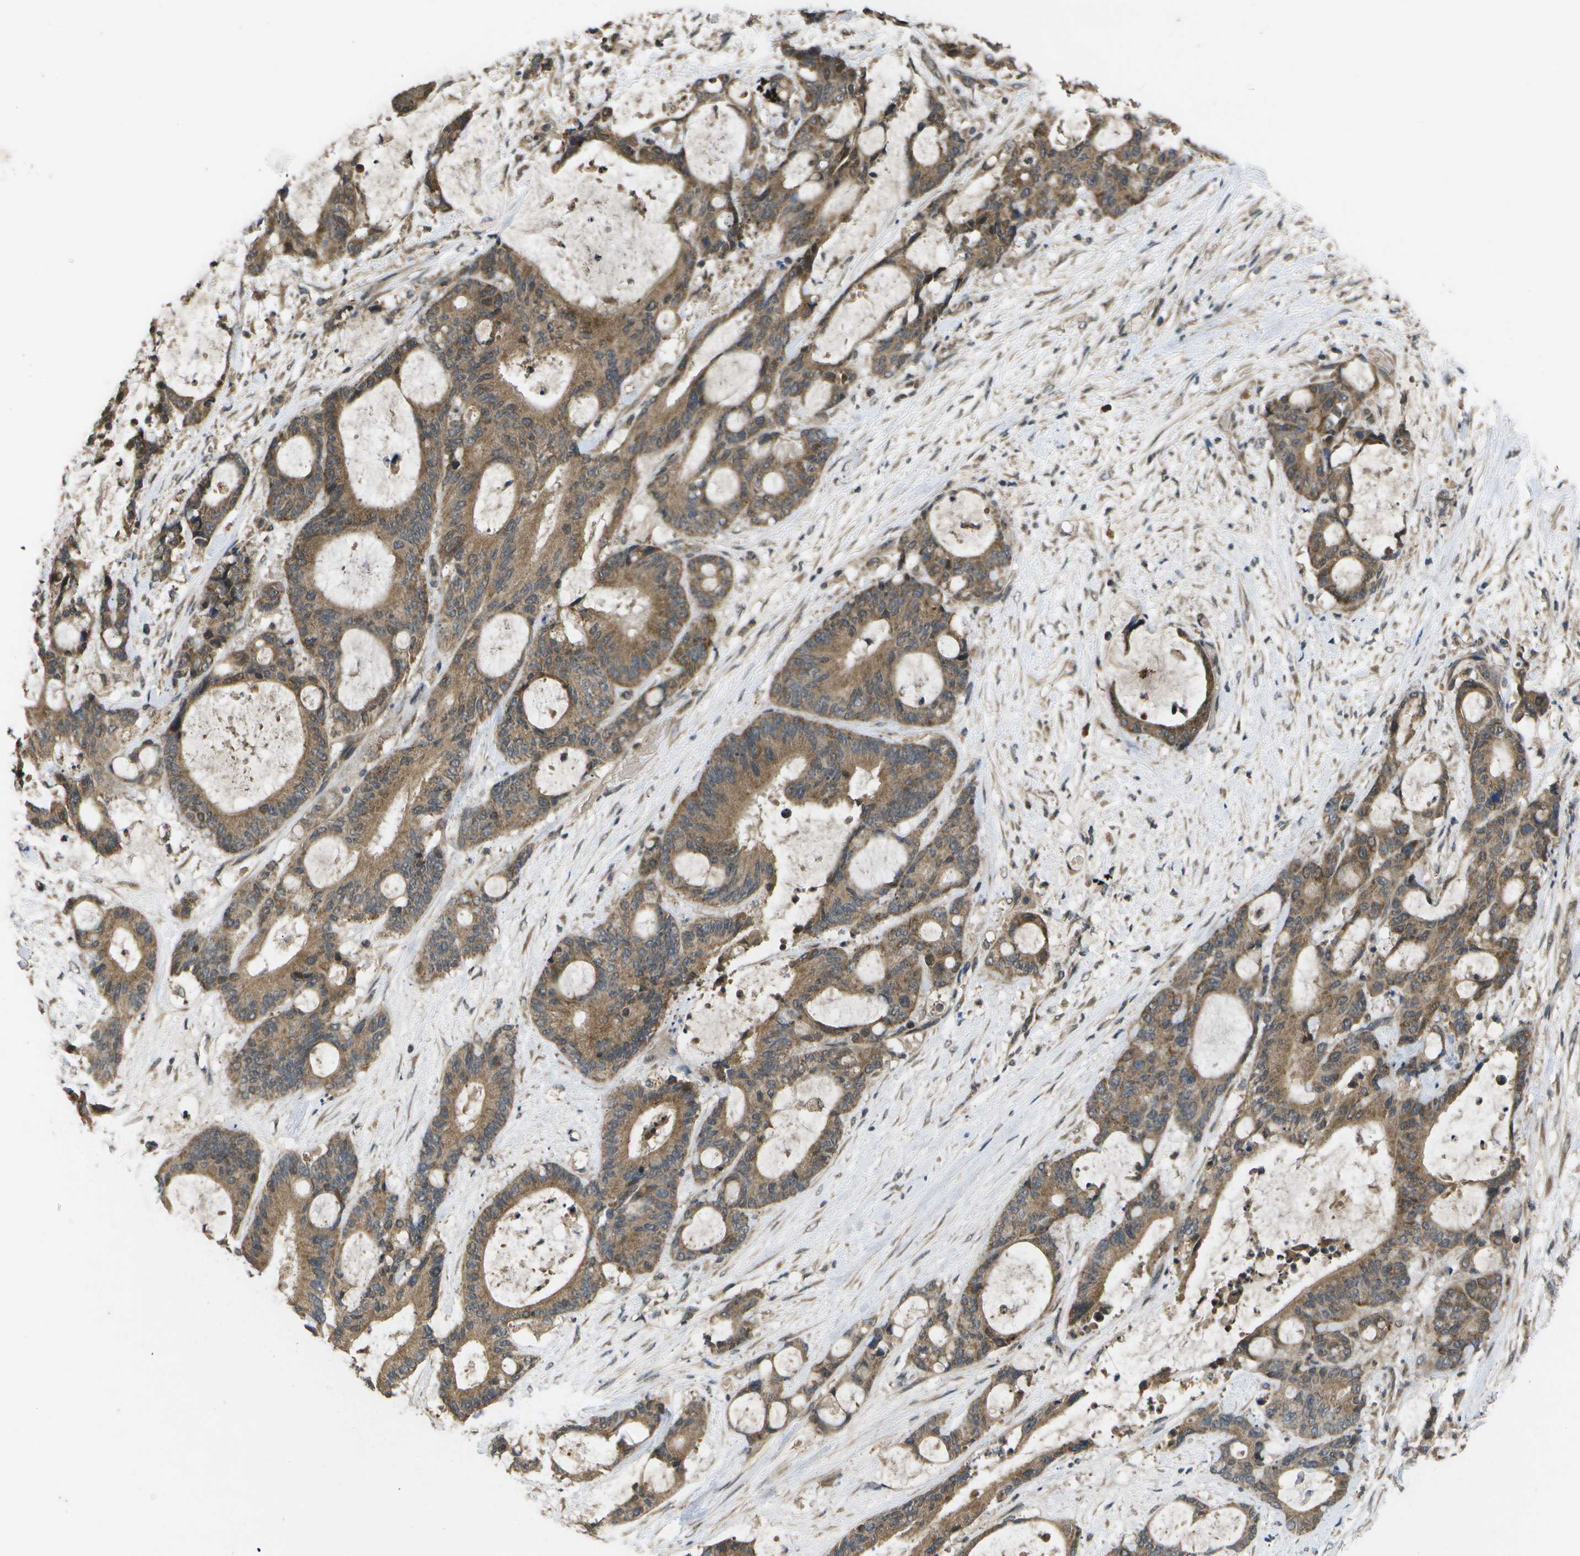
{"staining": {"intensity": "moderate", "quantity": ">75%", "location": "cytoplasmic/membranous"}, "tissue": "liver cancer", "cell_type": "Tumor cells", "image_type": "cancer", "snomed": [{"axis": "morphology", "description": "Cholangiocarcinoma"}, {"axis": "topography", "description": "Liver"}], "caption": "An immunohistochemistry (IHC) histopathology image of neoplastic tissue is shown. Protein staining in brown highlights moderate cytoplasmic/membranous positivity in liver cholangiocarcinoma within tumor cells. Using DAB (brown) and hematoxylin (blue) stains, captured at high magnification using brightfield microscopy.", "gene": "ALAS1", "patient": {"sex": "female", "age": 73}}